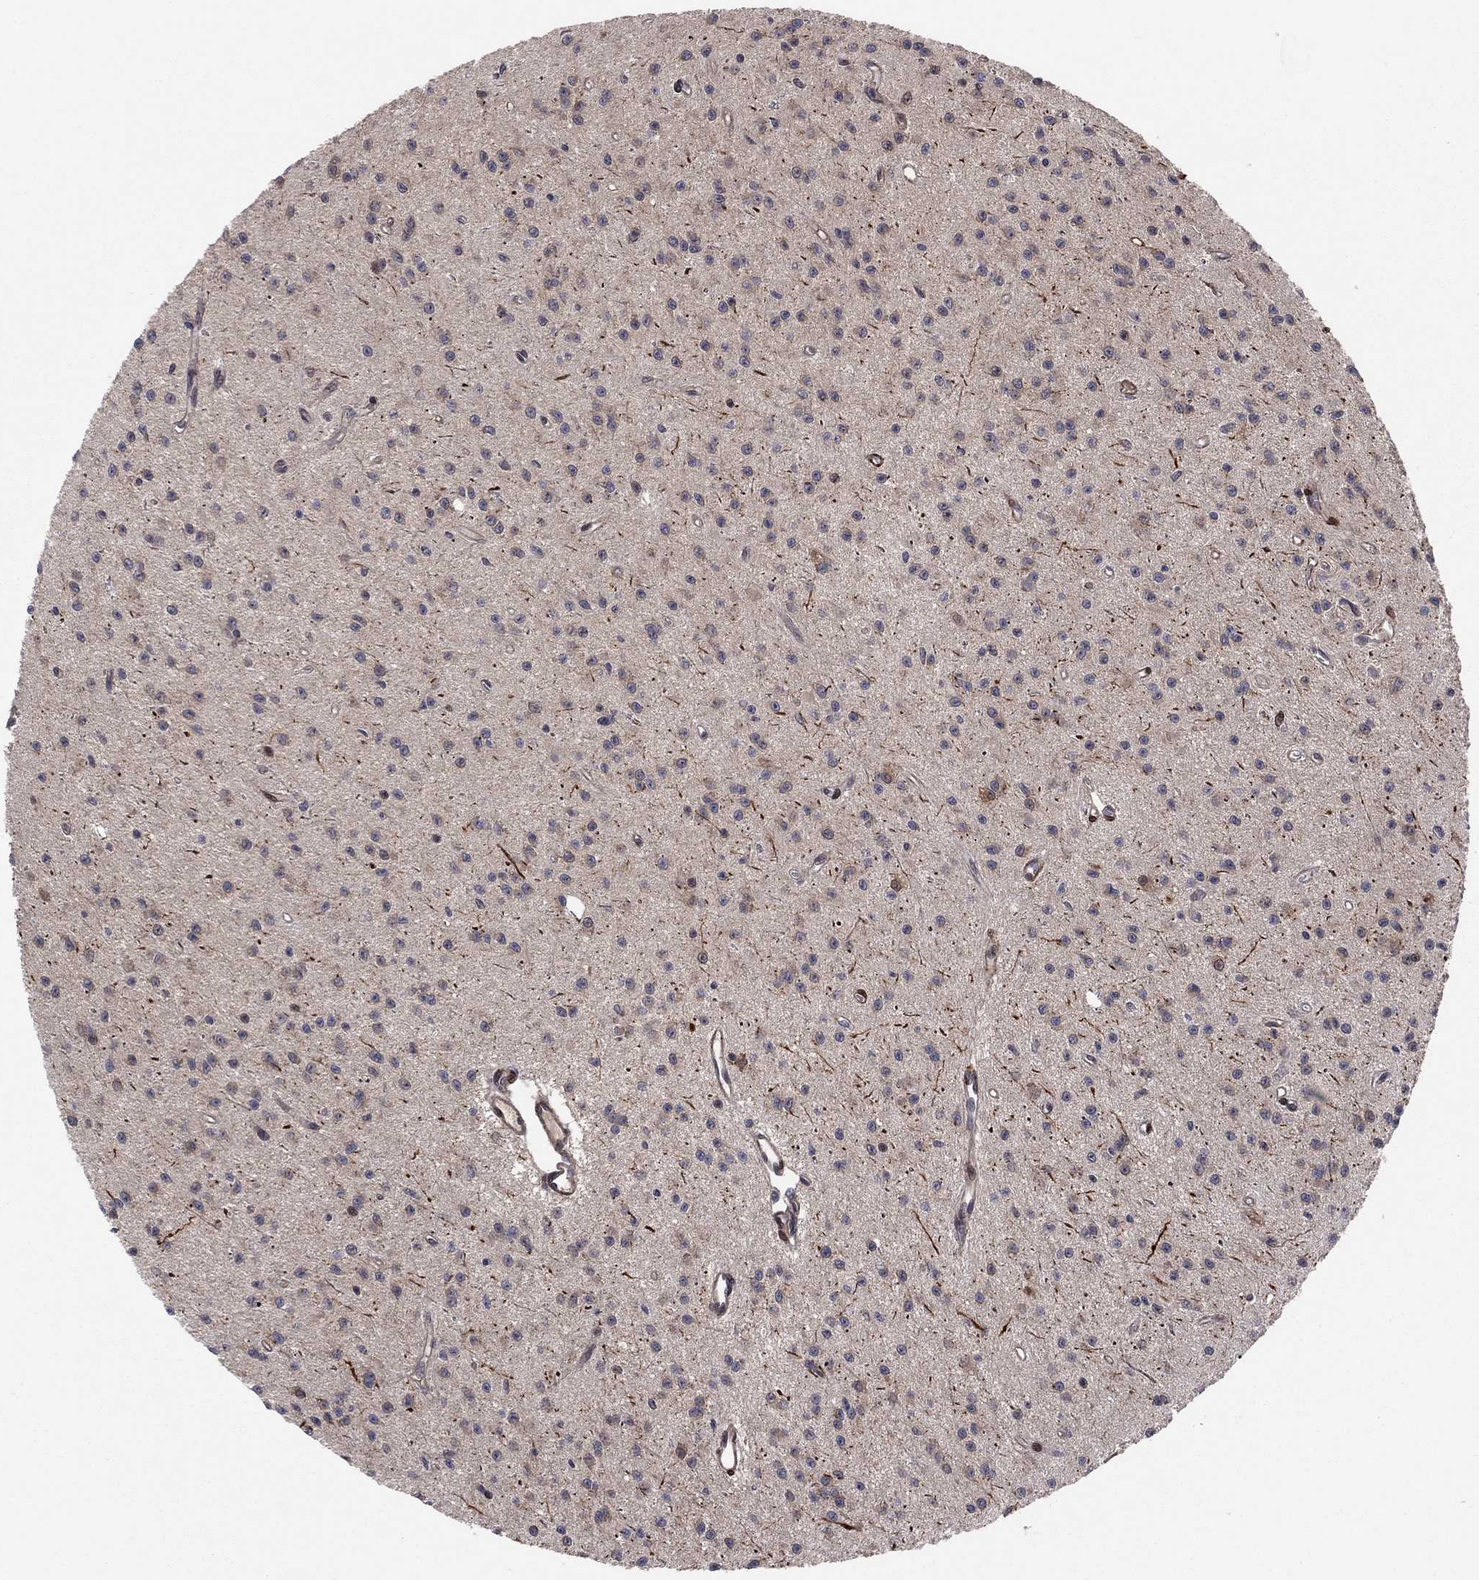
{"staining": {"intensity": "negative", "quantity": "none", "location": "none"}, "tissue": "glioma", "cell_type": "Tumor cells", "image_type": "cancer", "snomed": [{"axis": "morphology", "description": "Glioma, malignant, Low grade"}, {"axis": "topography", "description": "Brain"}], "caption": "IHC micrograph of neoplastic tissue: human glioma stained with DAB displays no significant protein positivity in tumor cells.", "gene": "SNCG", "patient": {"sex": "female", "age": 45}}